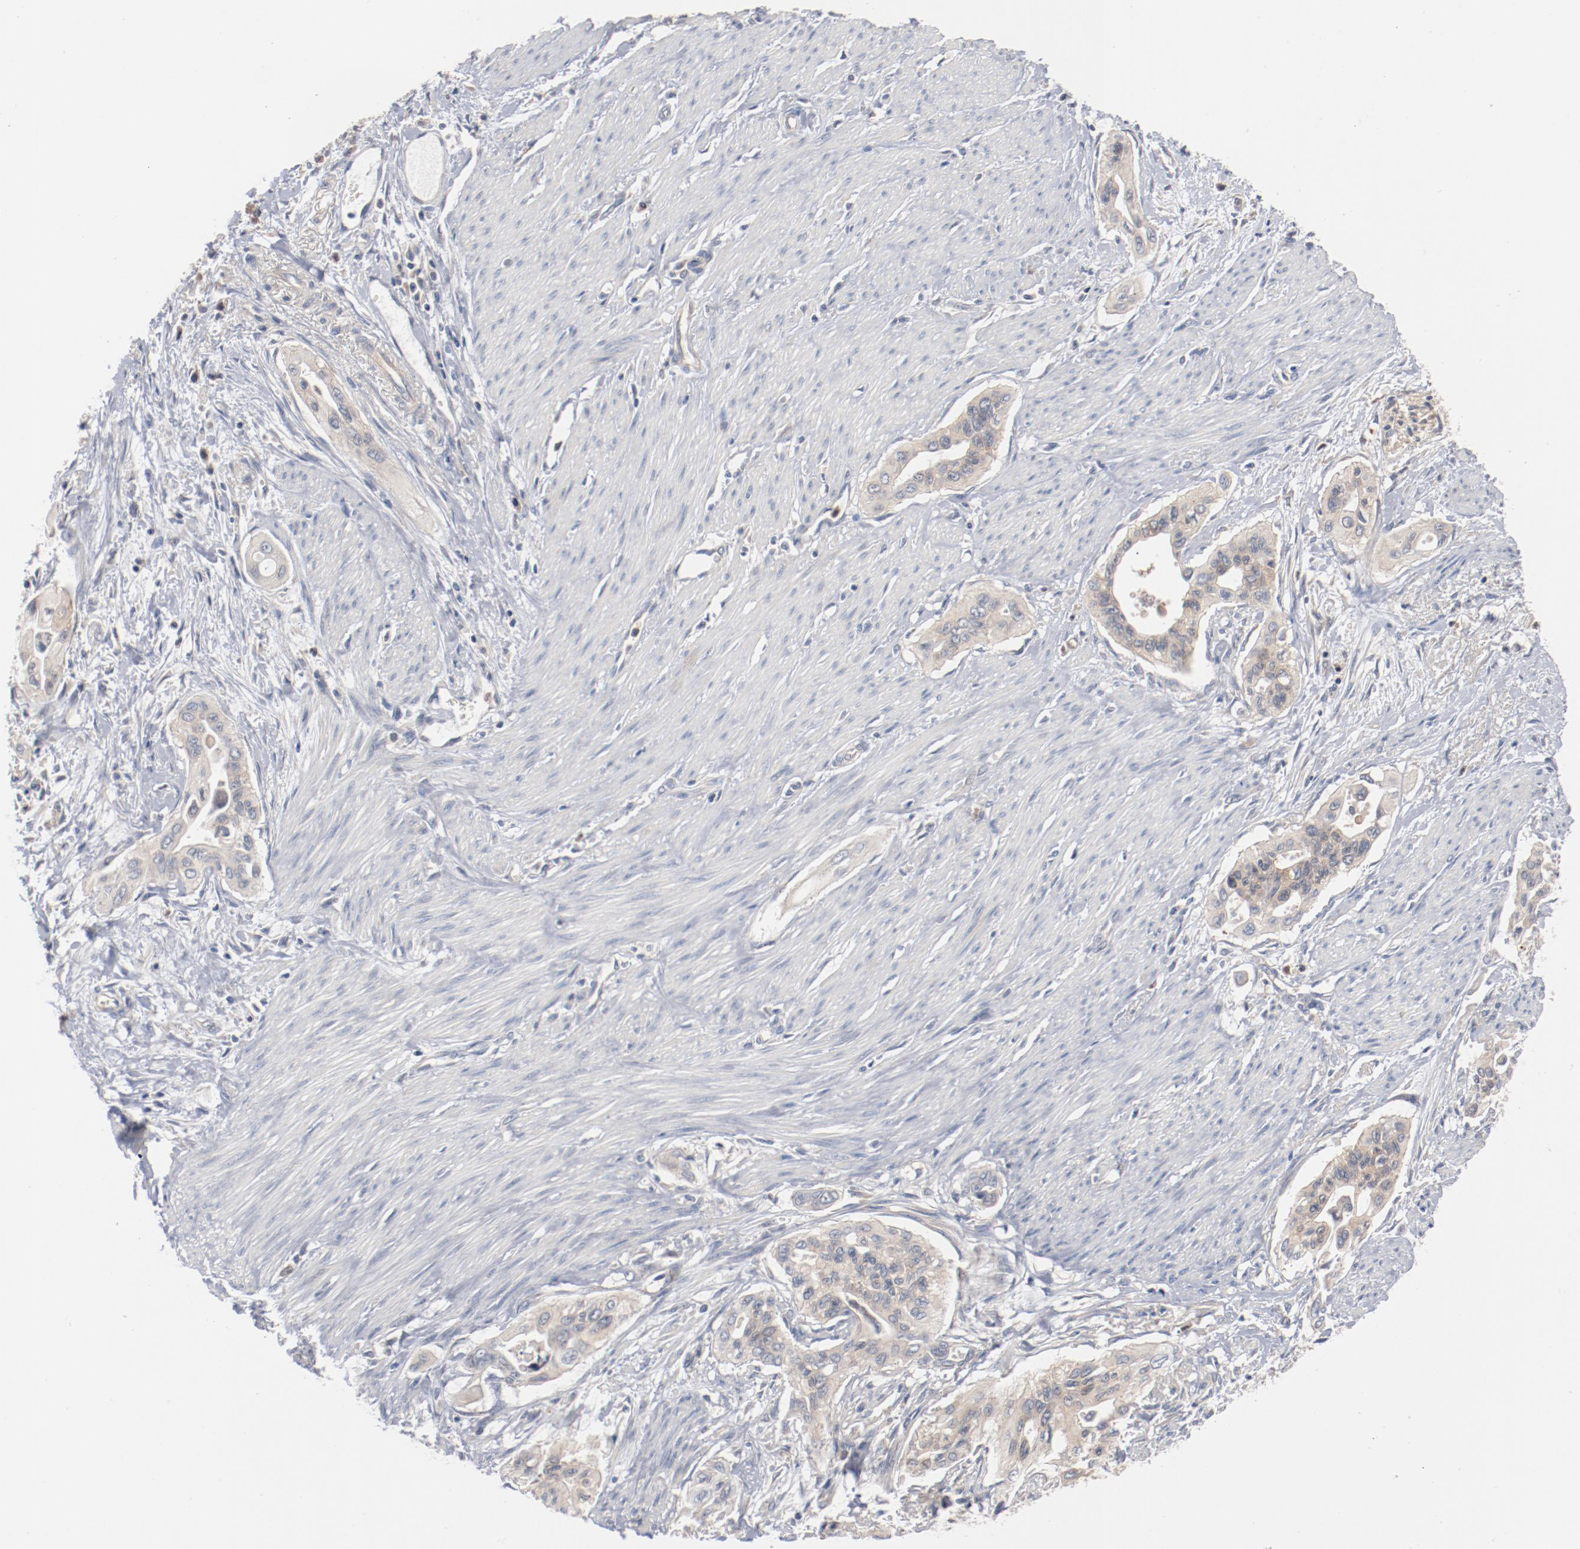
{"staining": {"intensity": "weak", "quantity": ">75%", "location": "cytoplasmic/membranous"}, "tissue": "pancreatic cancer", "cell_type": "Tumor cells", "image_type": "cancer", "snomed": [{"axis": "morphology", "description": "Adenocarcinoma, NOS"}, {"axis": "topography", "description": "Pancreas"}], "caption": "The photomicrograph reveals immunohistochemical staining of pancreatic cancer (adenocarcinoma). There is weak cytoplasmic/membranous expression is identified in approximately >75% of tumor cells. (IHC, brightfield microscopy, high magnification).", "gene": "RNASE11", "patient": {"sex": "male", "age": 77}}